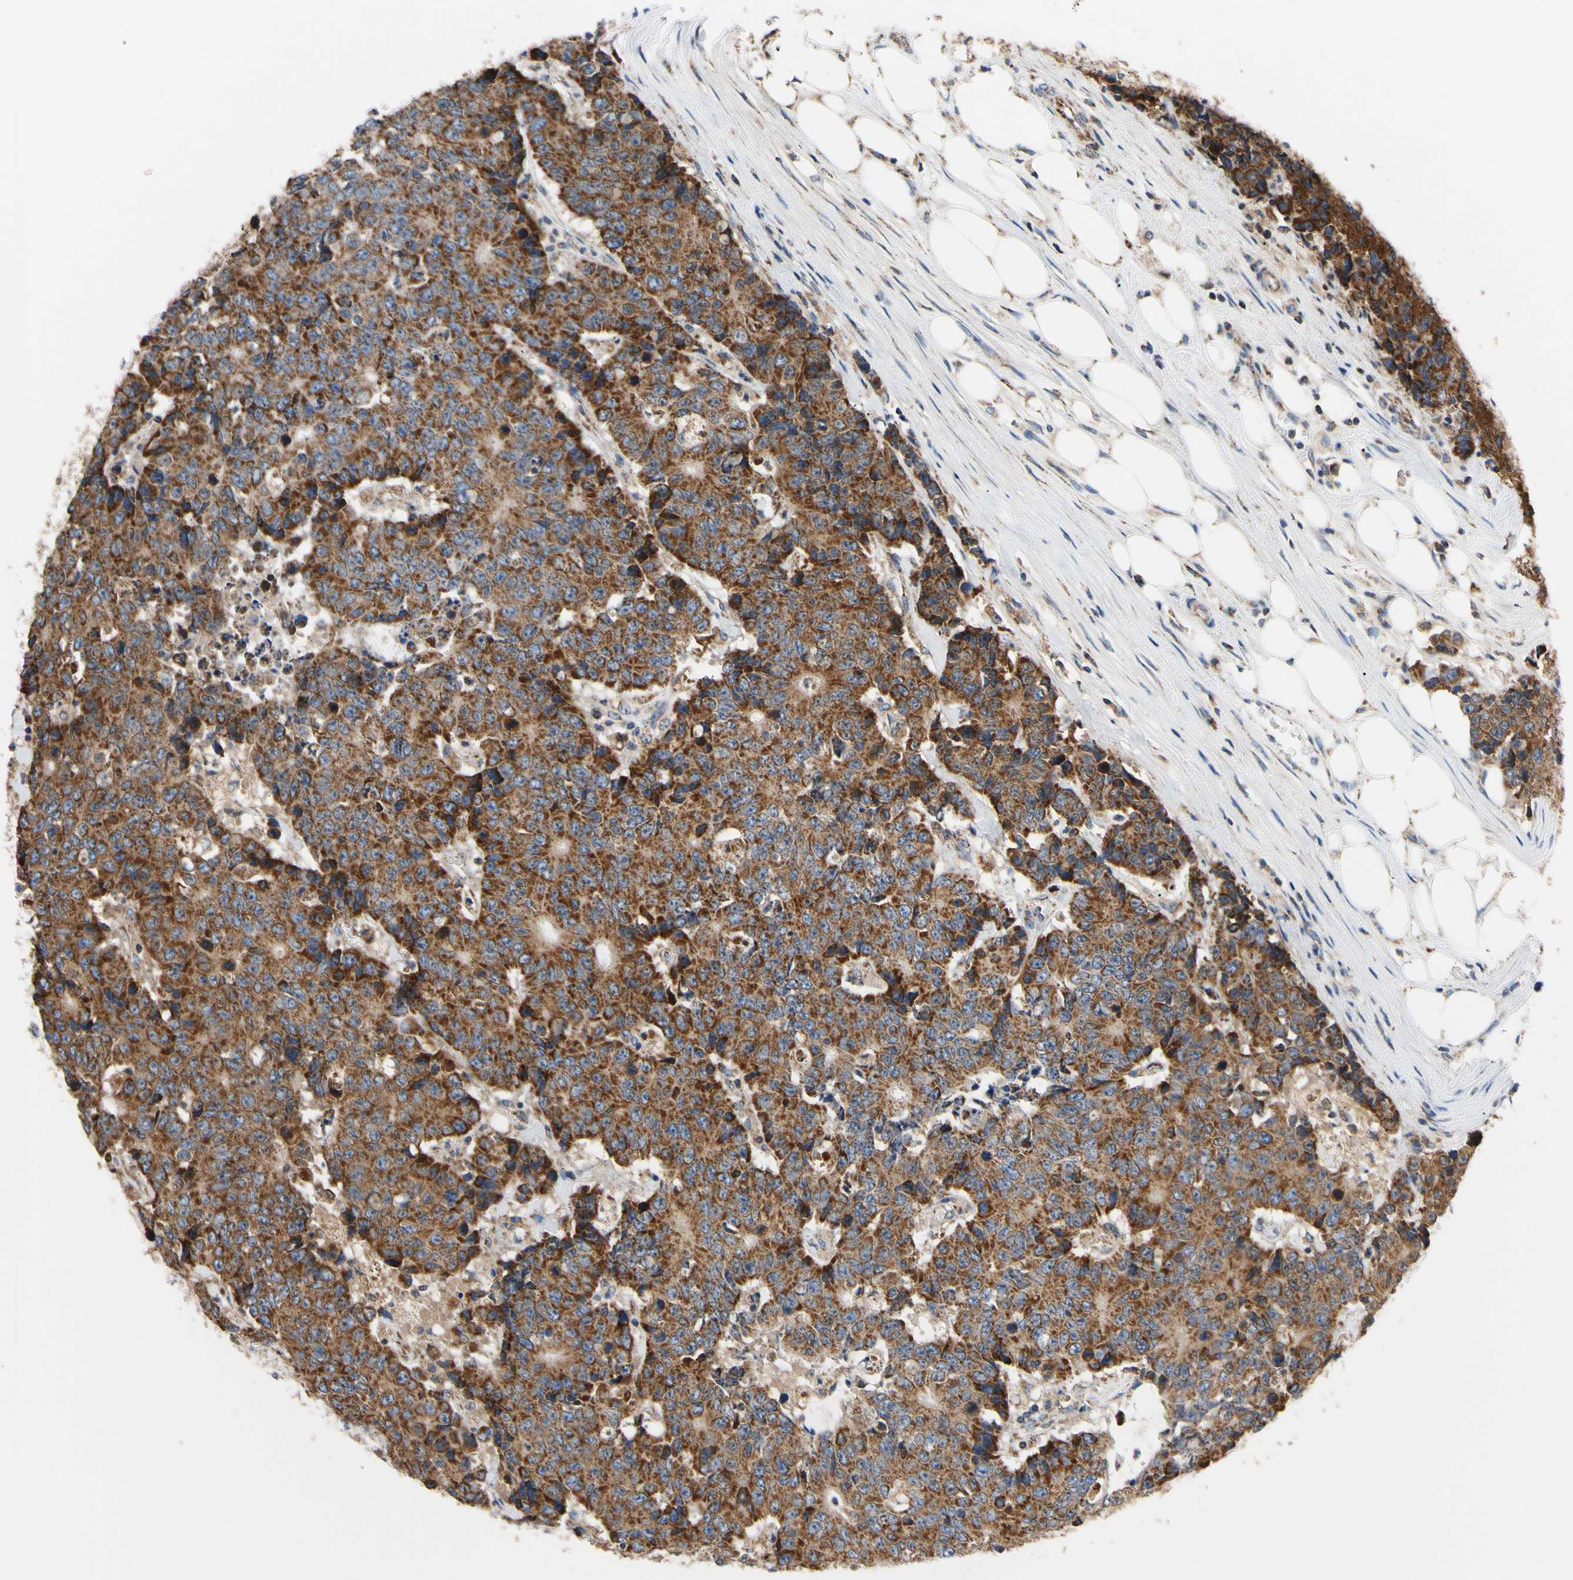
{"staining": {"intensity": "strong", "quantity": ">75%", "location": "cytoplasmic/membranous"}, "tissue": "colorectal cancer", "cell_type": "Tumor cells", "image_type": "cancer", "snomed": [{"axis": "morphology", "description": "Adenocarcinoma, NOS"}, {"axis": "topography", "description": "Colon"}], "caption": "Colorectal cancer (adenocarcinoma) stained with DAB (3,3'-diaminobenzidine) IHC exhibits high levels of strong cytoplasmic/membranous positivity in about >75% of tumor cells.", "gene": "CLPP", "patient": {"sex": "female", "age": 86}}